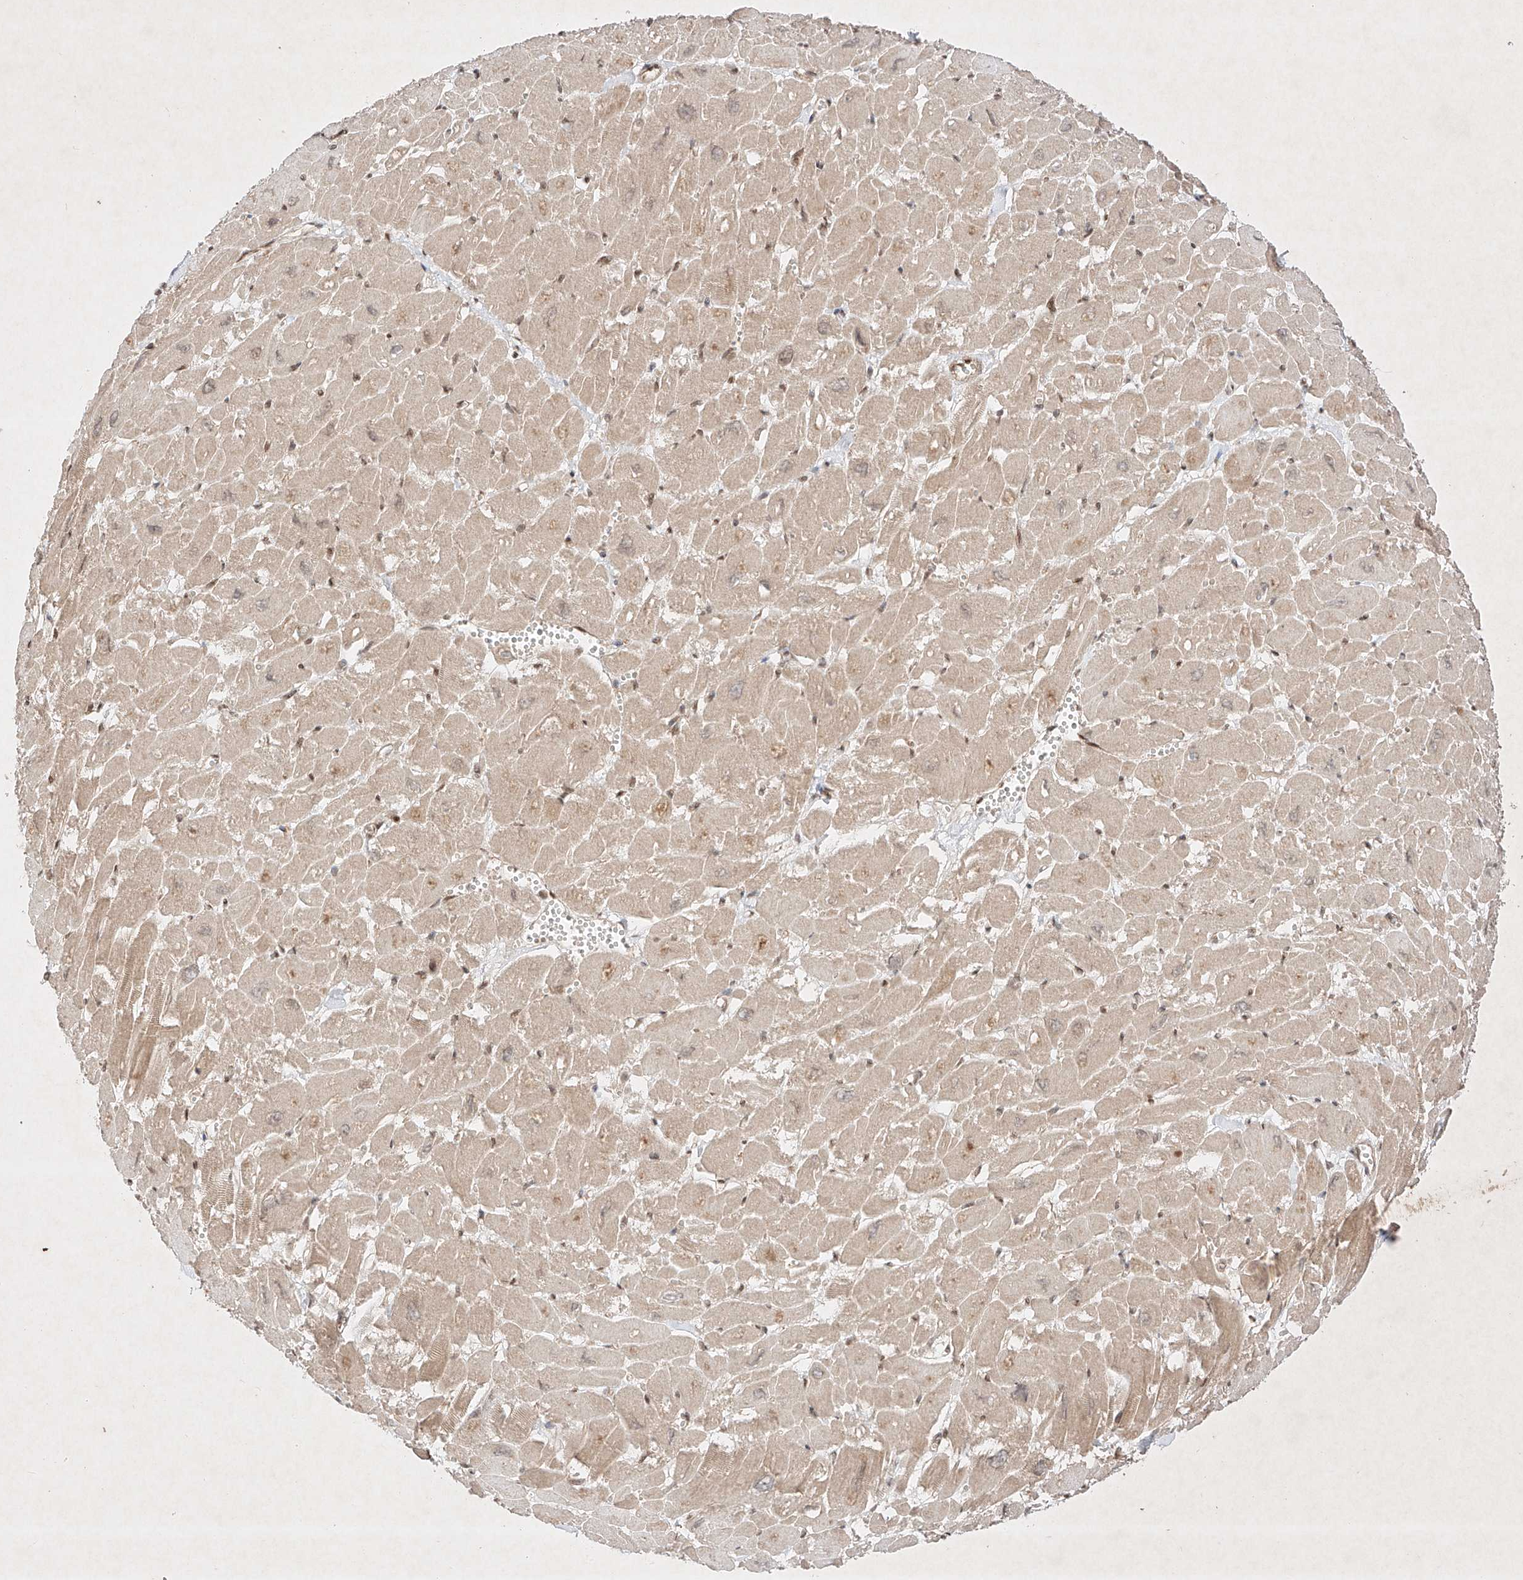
{"staining": {"intensity": "moderate", "quantity": "<25%", "location": "cytoplasmic/membranous,nuclear"}, "tissue": "heart muscle", "cell_type": "Cardiomyocytes", "image_type": "normal", "snomed": [{"axis": "morphology", "description": "Normal tissue, NOS"}, {"axis": "topography", "description": "Heart"}], "caption": "This histopathology image shows IHC staining of benign human heart muscle, with low moderate cytoplasmic/membranous,nuclear expression in about <25% of cardiomyocytes.", "gene": "RNF31", "patient": {"sex": "male", "age": 54}}